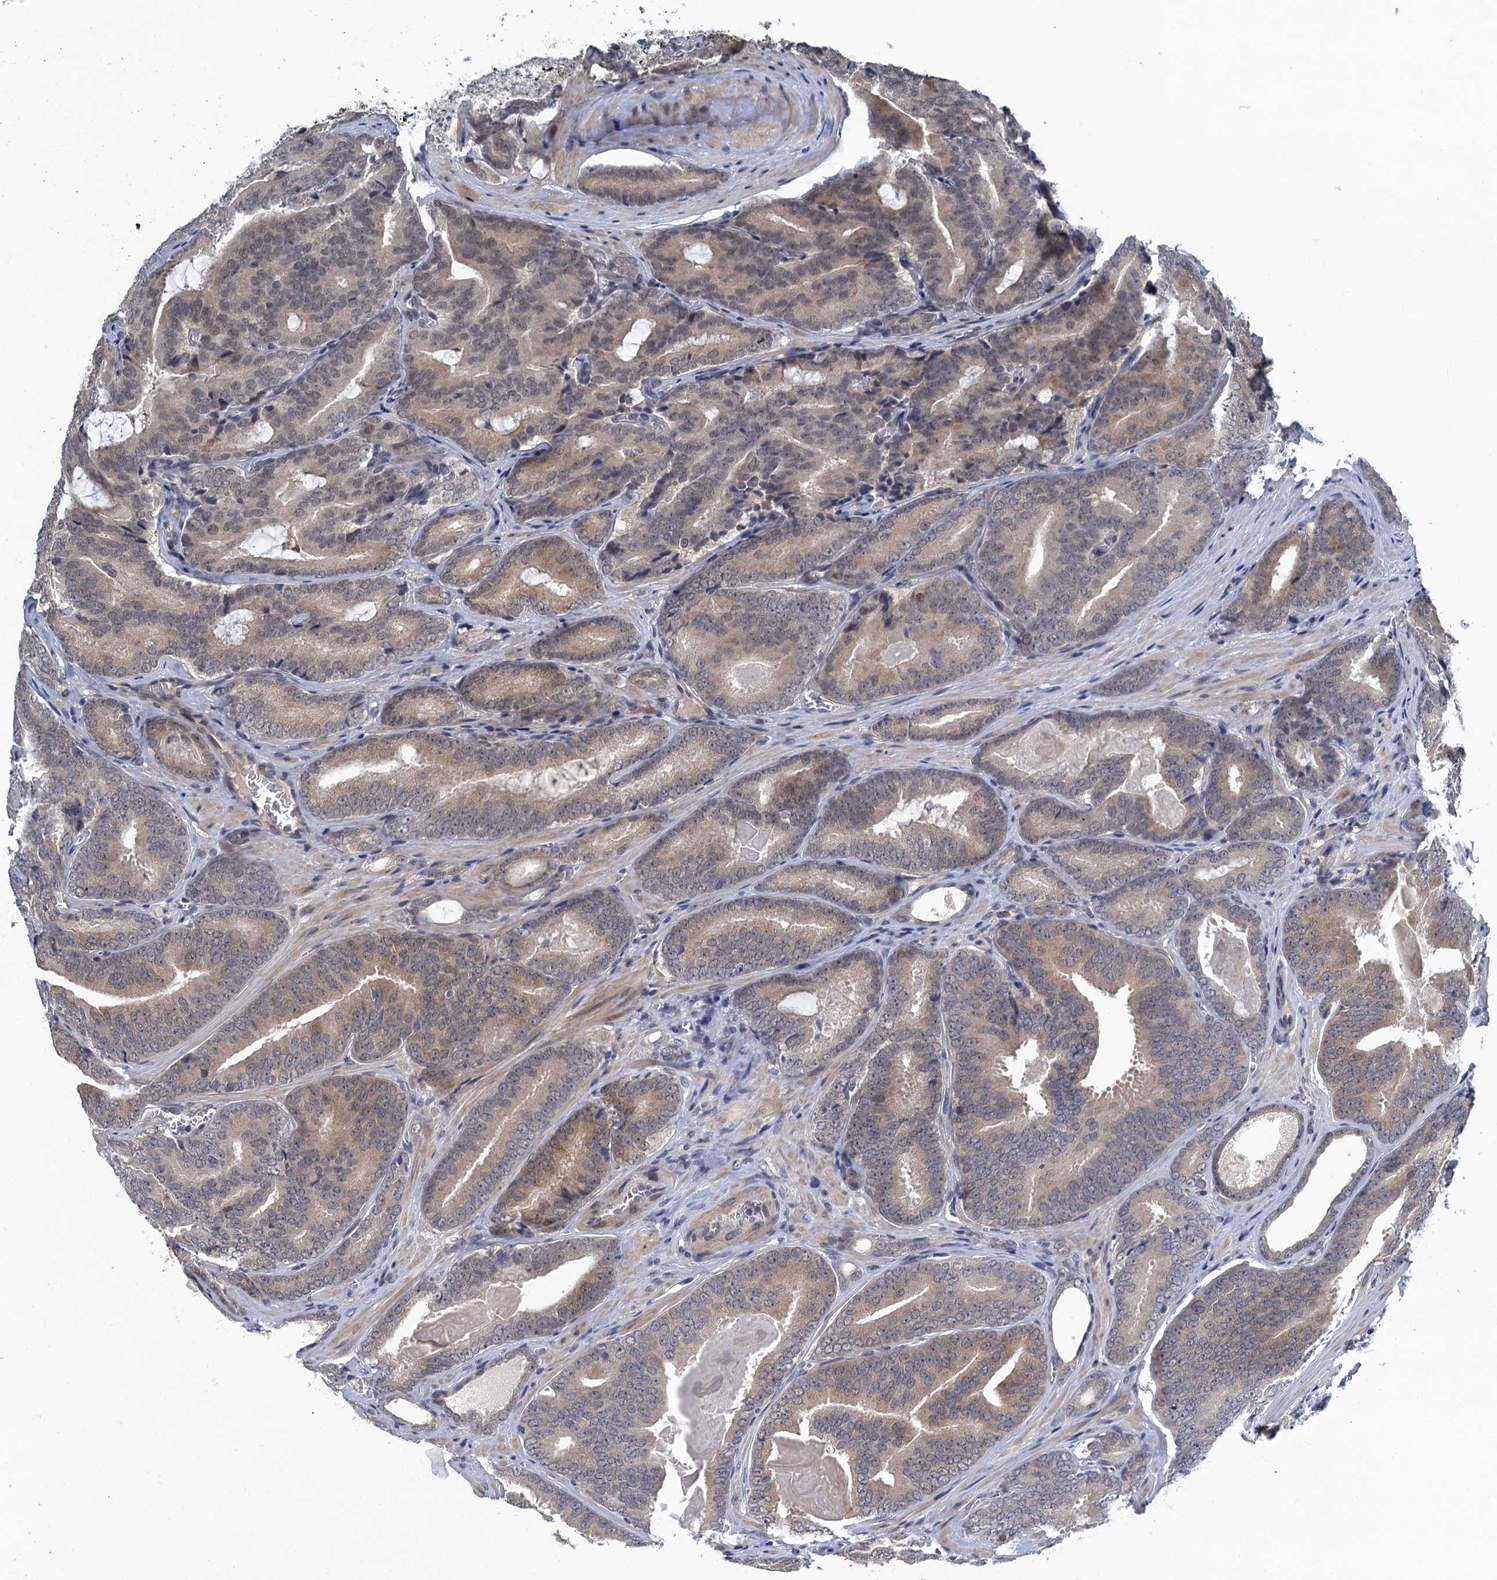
{"staining": {"intensity": "weak", "quantity": "25%-75%", "location": "cytoplasmic/membranous"}, "tissue": "prostate cancer", "cell_type": "Tumor cells", "image_type": "cancer", "snomed": [{"axis": "morphology", "description": "Adenocarcinoma, High grade"}, {"axis": "topography", "description": "Prostate"}], "caption": "Weak cytoplasmic/membranous expression for a protein is appreciated in approximately 25%-75% of tumor cells of prostate cancer (adenocarcinoma (high-grade)) using IHC.", "gene": "MRFAP1", "patient": {"sex": "male", "age": 66}}